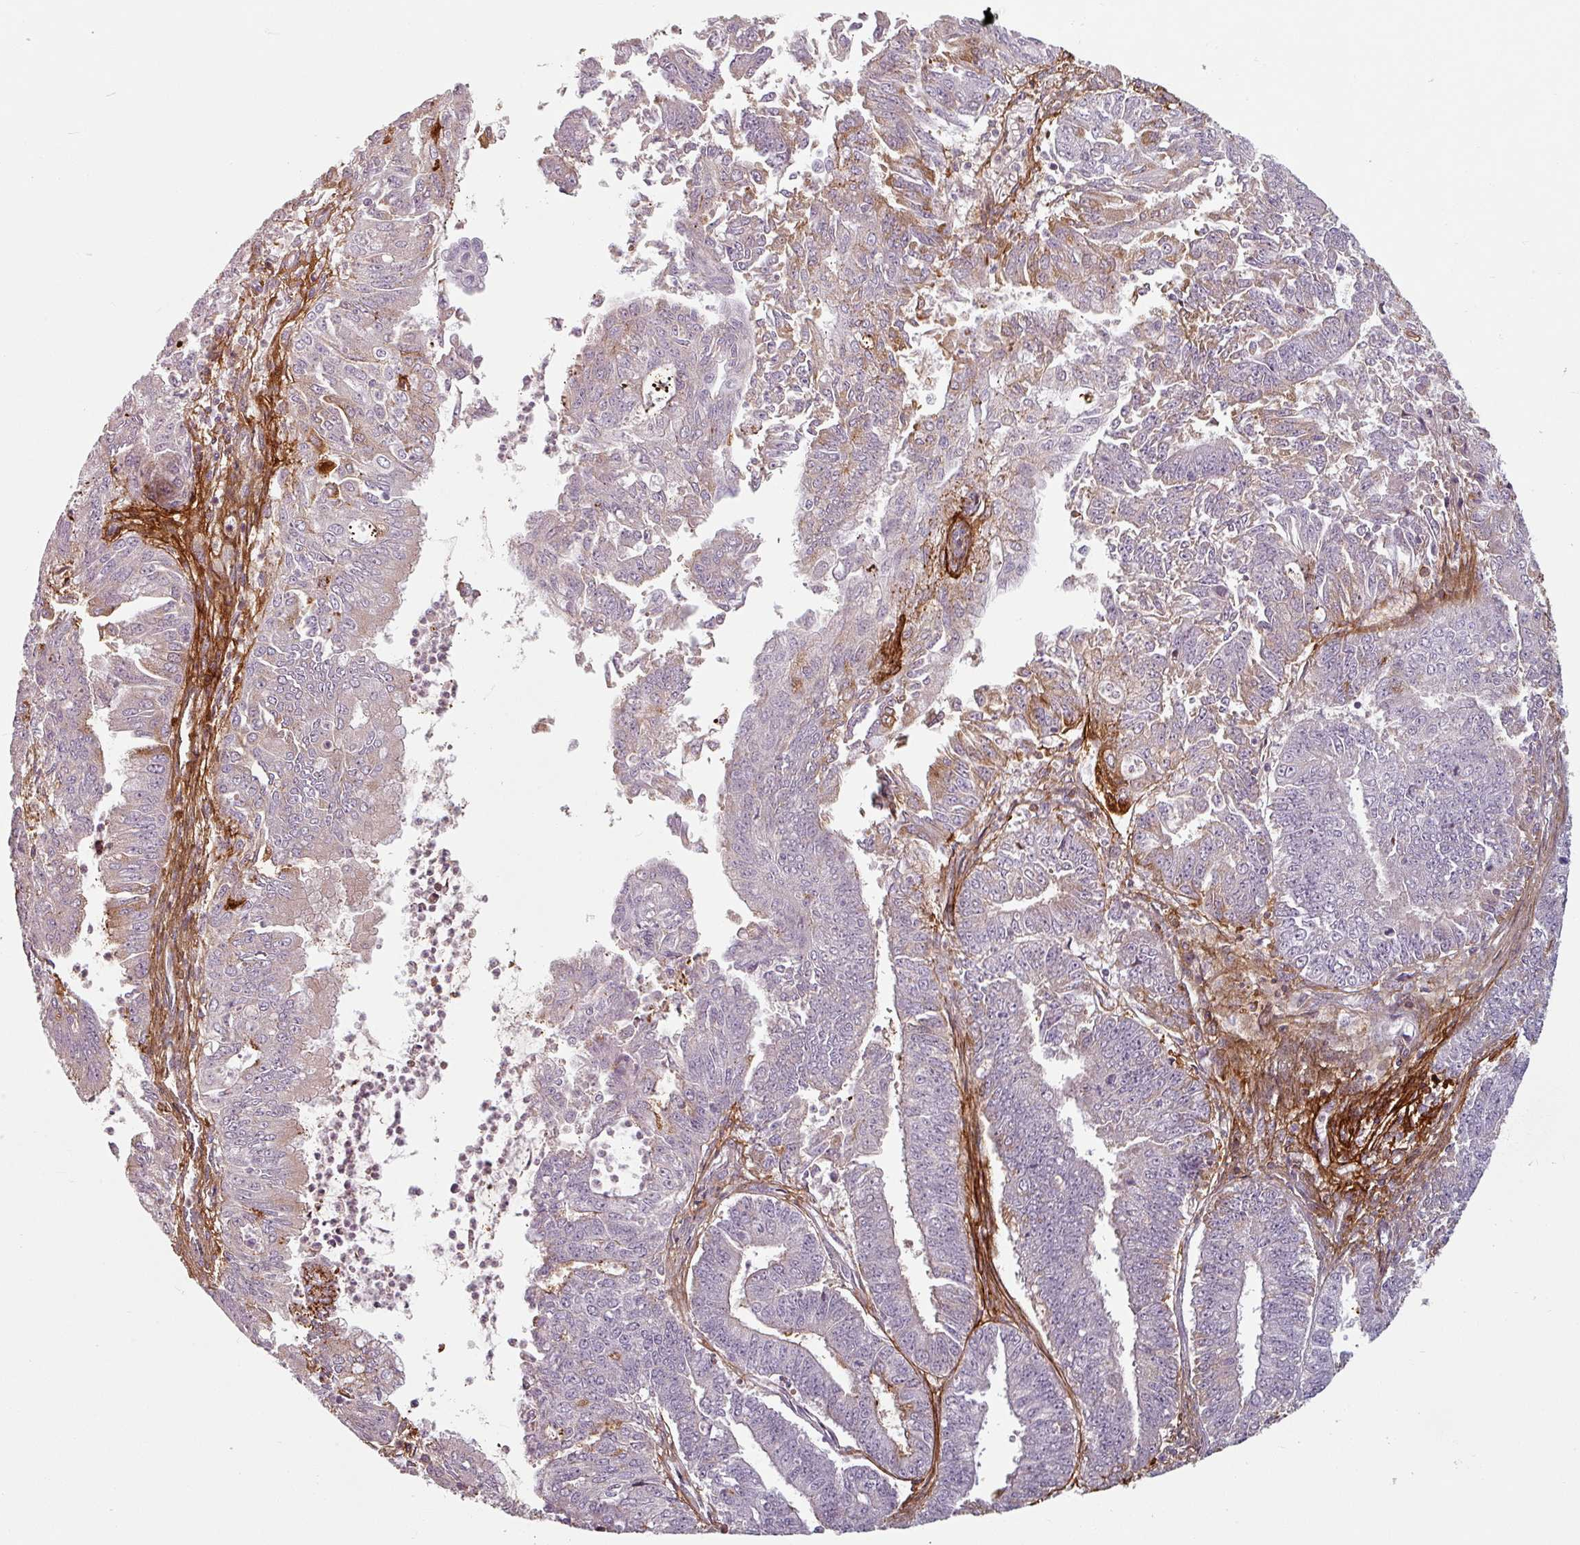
{"staining": {"intensity": "negative", "quantity": "none", "location": "none"}, "tissue": "endometrial cancer", "cell_type": "Tumor cells", "image_type": "cancer", "snomed": [{"axis": "morphology", "description": "Adenocarcinoma, NOS"}, {"axis": "topography", "description": "Endometrium"}], "caption": "The immunohistochemistry (IHC) histopathology image has no significant positivity in tumor cells of endometrial cancer (adenocarcinoma) tissue.", "gene": "CYB5RL", "patient": {"sex": "female", "age": 73}}